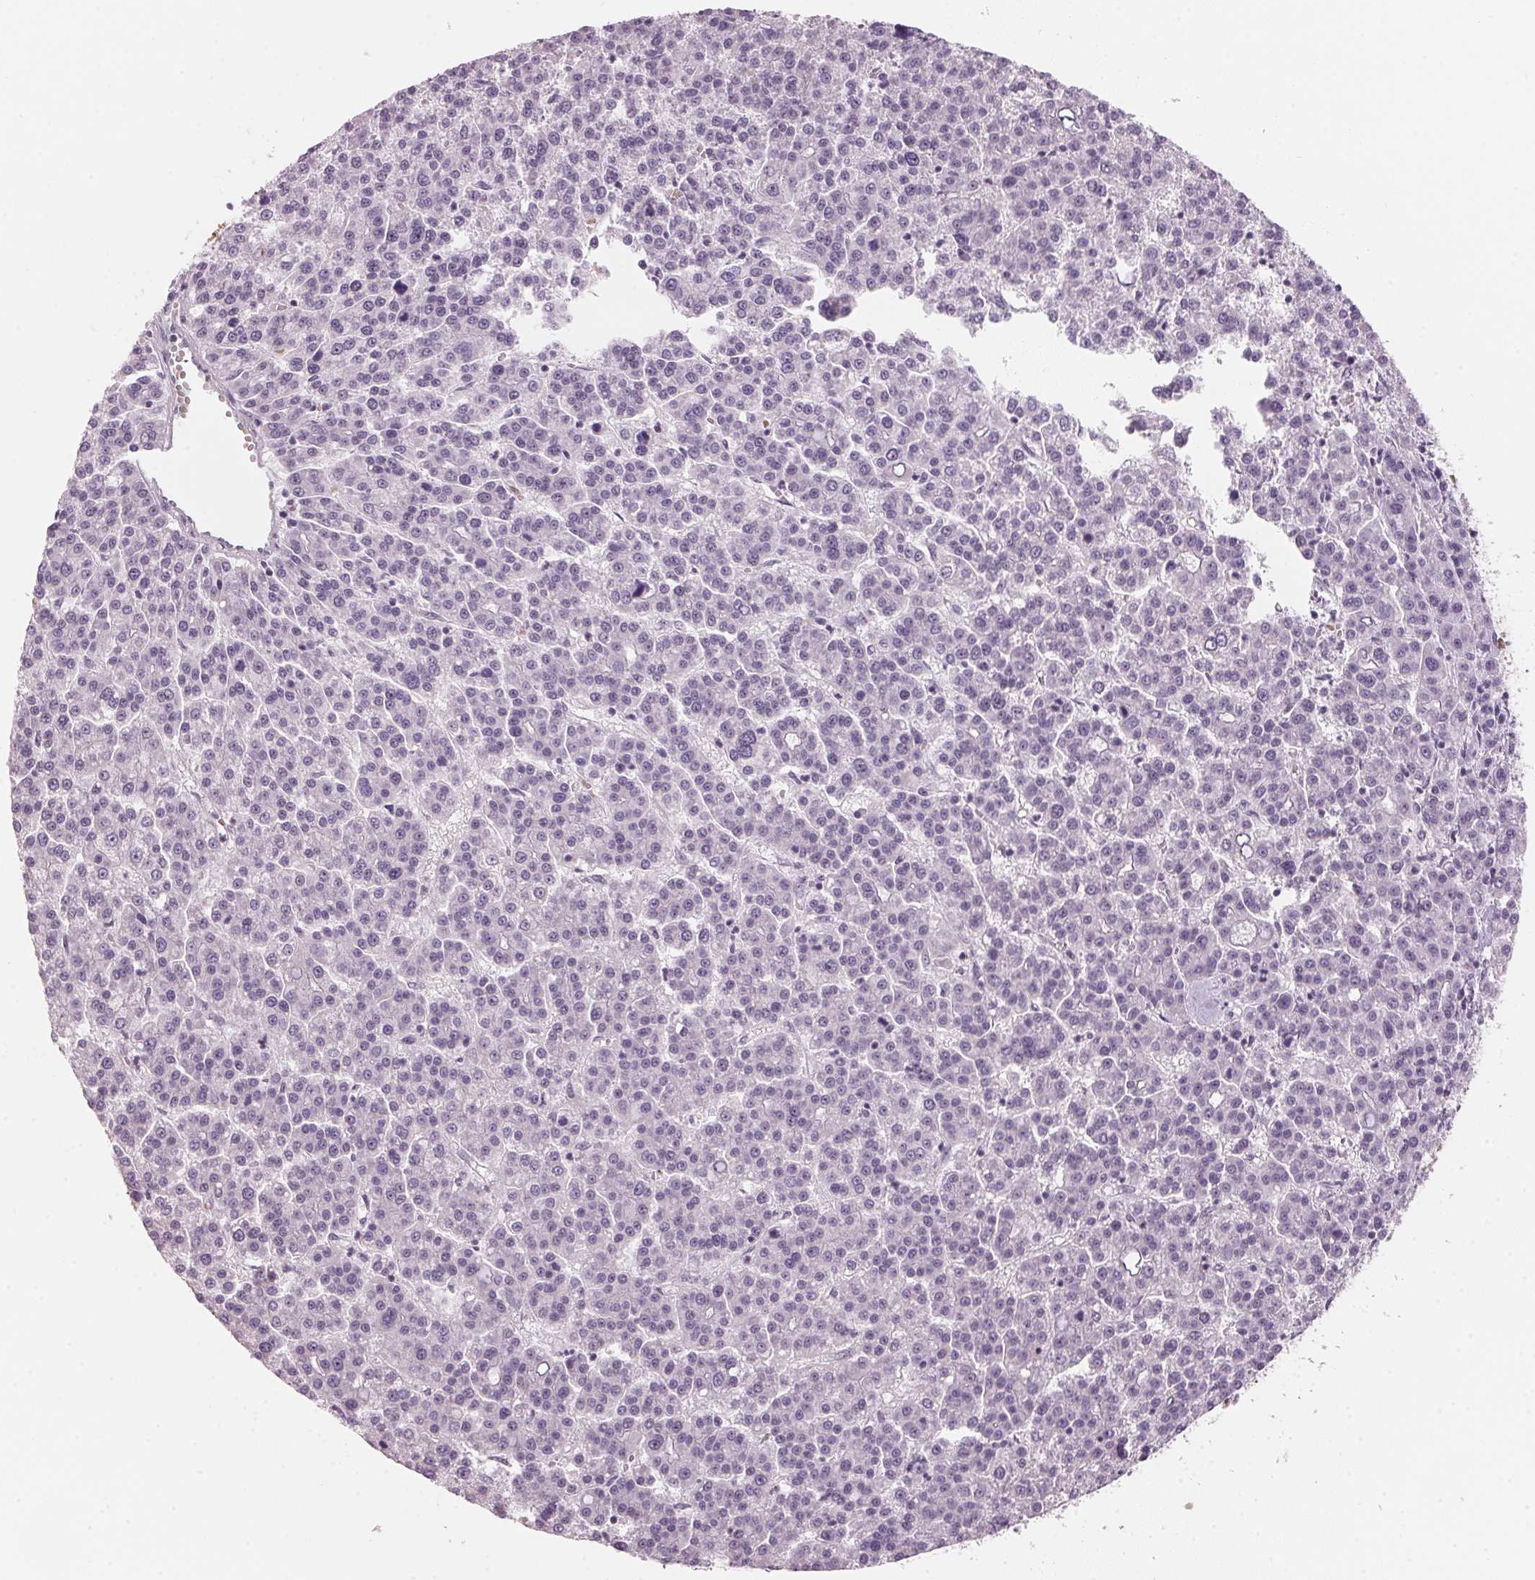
{"staining": {"intensity": "negative", "quantity": "none", "location": "none"}, "tissue": "liver cancer", "cell_type": "Tumor cells", "image_type": "cancer", "snomed": [{"axis": "morphology", "description": "Carcinoma, Hepatocellular, NOS"}, {"axis": "topography", "description": "Liver"}], "caption": "Immunohistochemical staining of liver hepatocellular carcinoma demonstrates no significant positivity in tumor cells. (DAB immunohistochemistry visualized using brightfield microscopy, high magnification).", "gene": "DNTTIP2", "patient": {"sex": "female", "age": 58}}